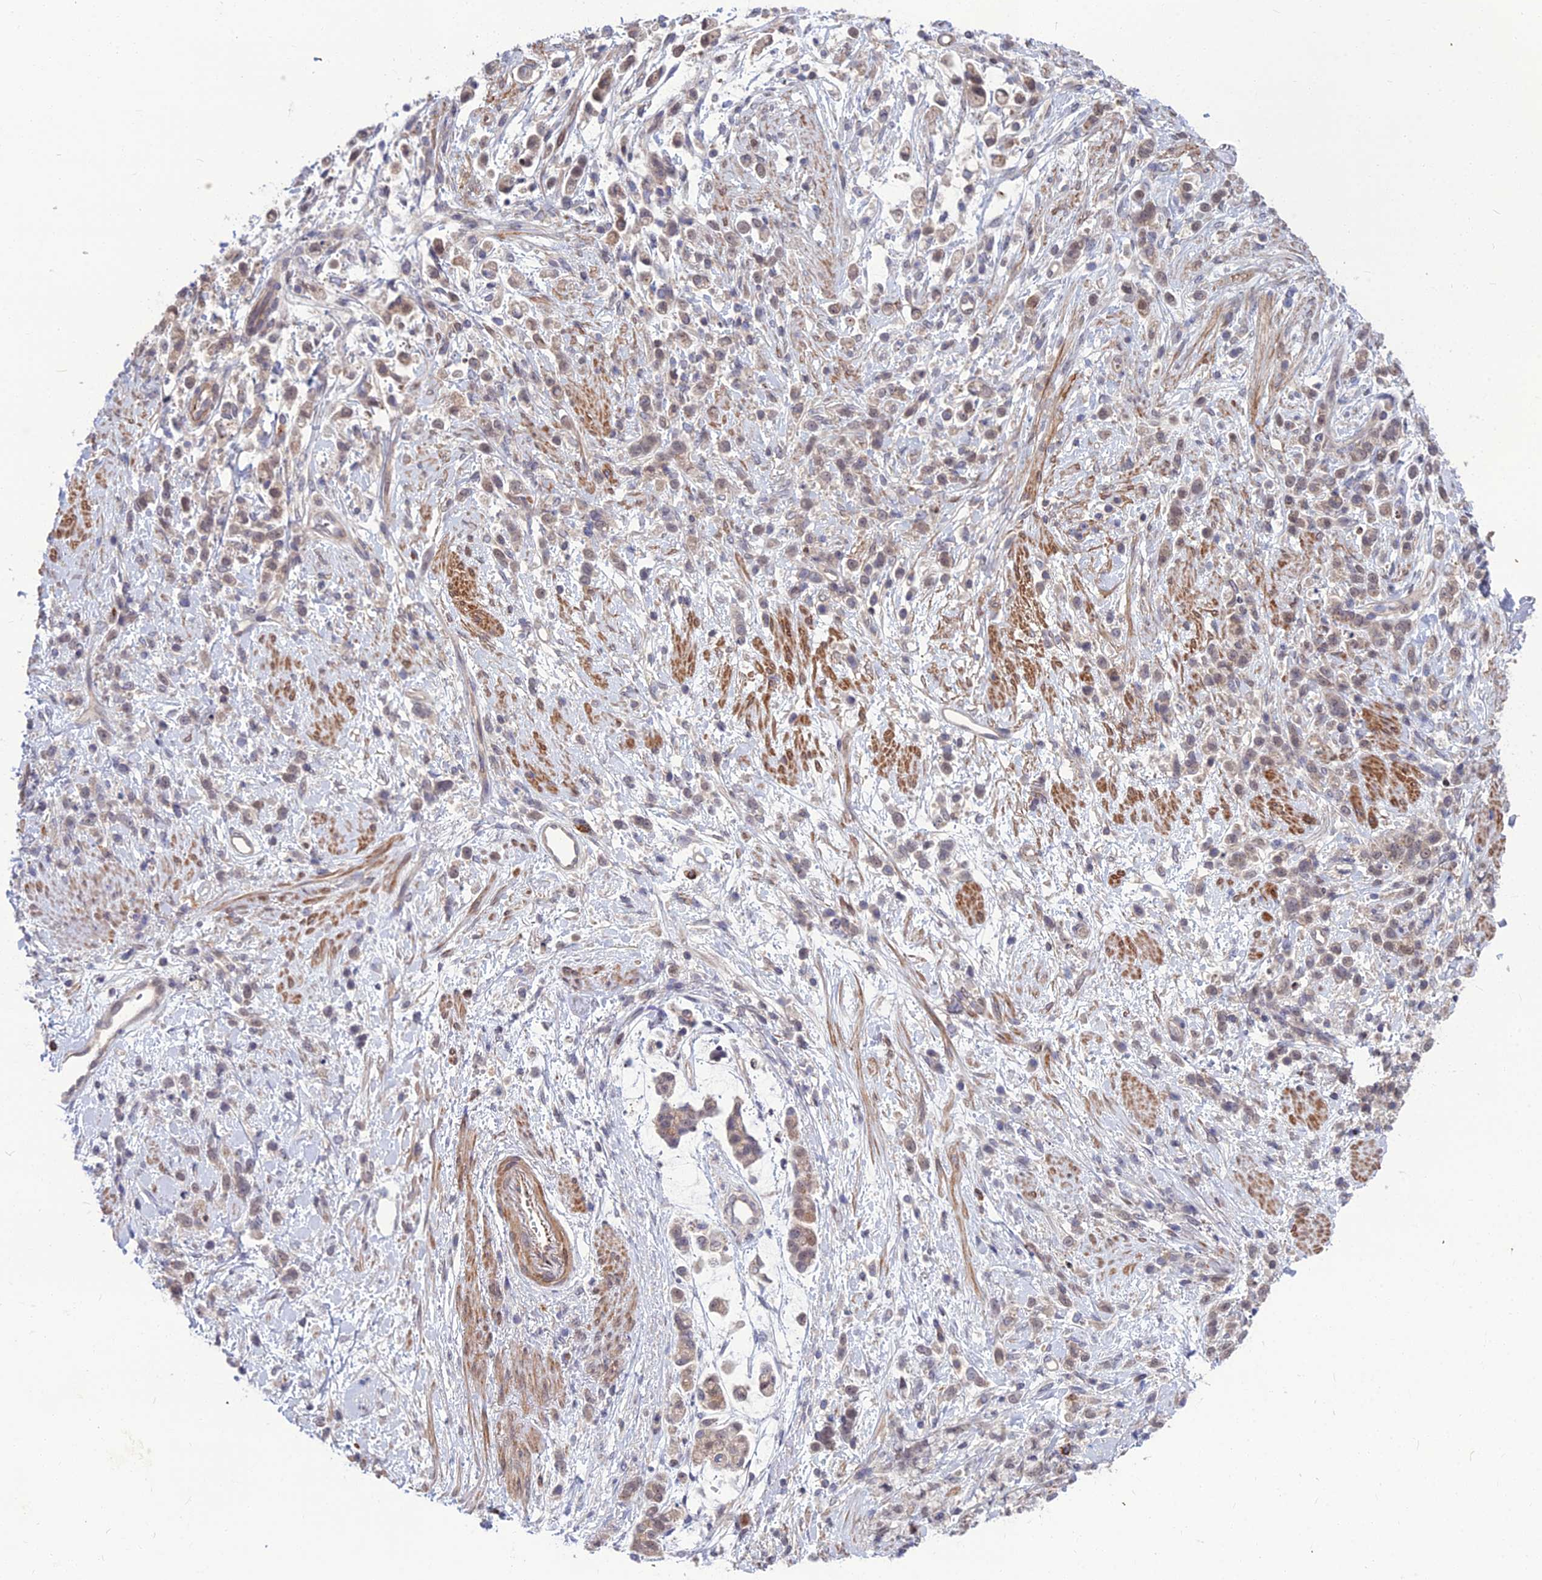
{"staining": {"intensity": "weak", "quantity": "<25%", "location": "cytoplasmic/membranous"}, "tissue": "stomach cancer", "cell_type": "Tumor cells", "image_type": "cancer", "snomed": [{"axis": "morphology", "description": "Adenocarcinoma, NOS"}, {"axis": "topography", "description": "Stomach"}], "caption": "Tumor cells show no significant staining in stomach cancer.", "gene": "OPA3", "patient": {"sex": "female", "age": 60}}